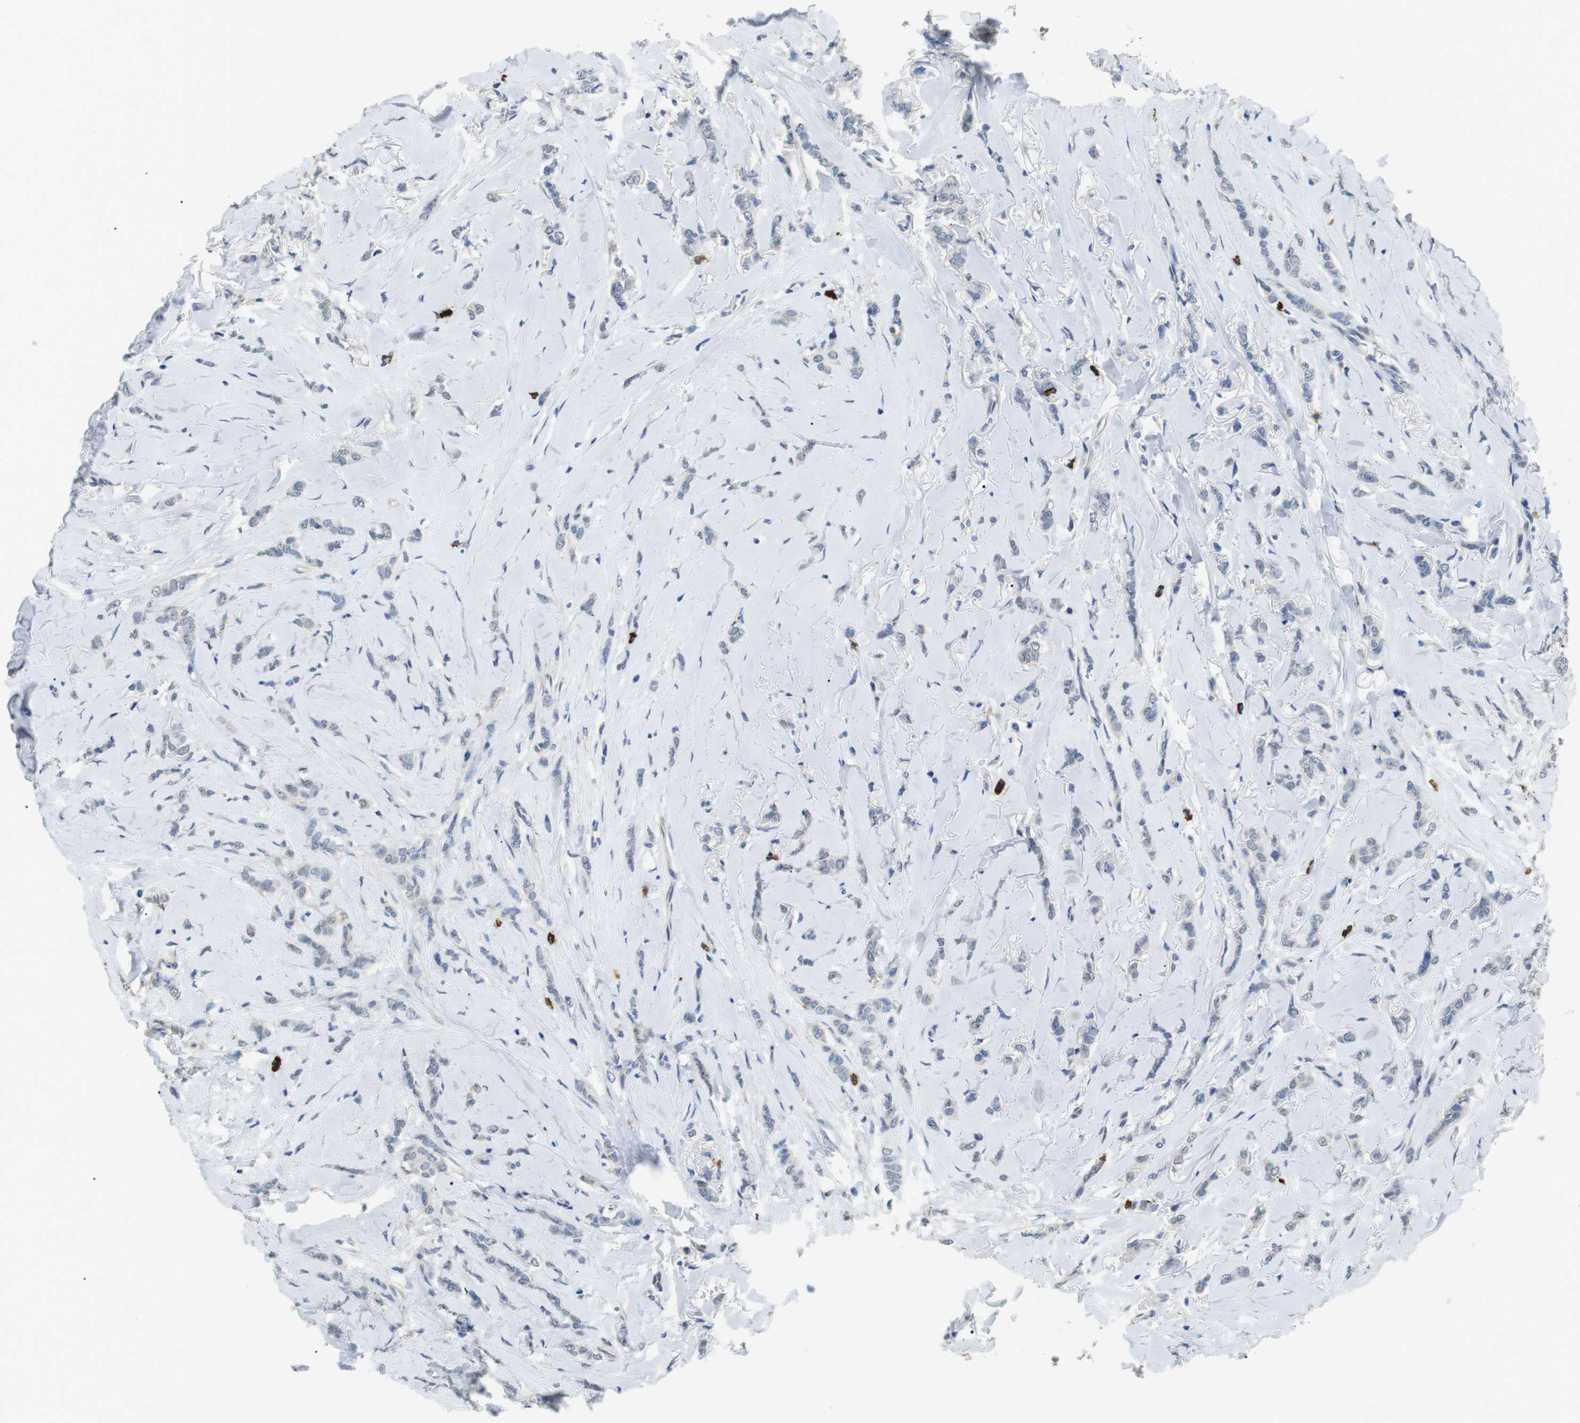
{"staining": {"intensity": "negative", "quantity": "none", "location": "none"}, "tissue": "breast cancer", "cell_type": "Tumor cells", "image_type": "cancer", "snomed": [{"axis": "morphology", "description": "Lobular carcinoma"}, {"axis": "topography", "description": "Skin"}, {"axis": "topography", "description": "Breast"}], "caption": "This is an IHC histopathology image of human breast lobular carcinoma. There is no positivity in tumor cells.", "gene": "GZMM", "patient": {"sex": "female", "age": 46}}